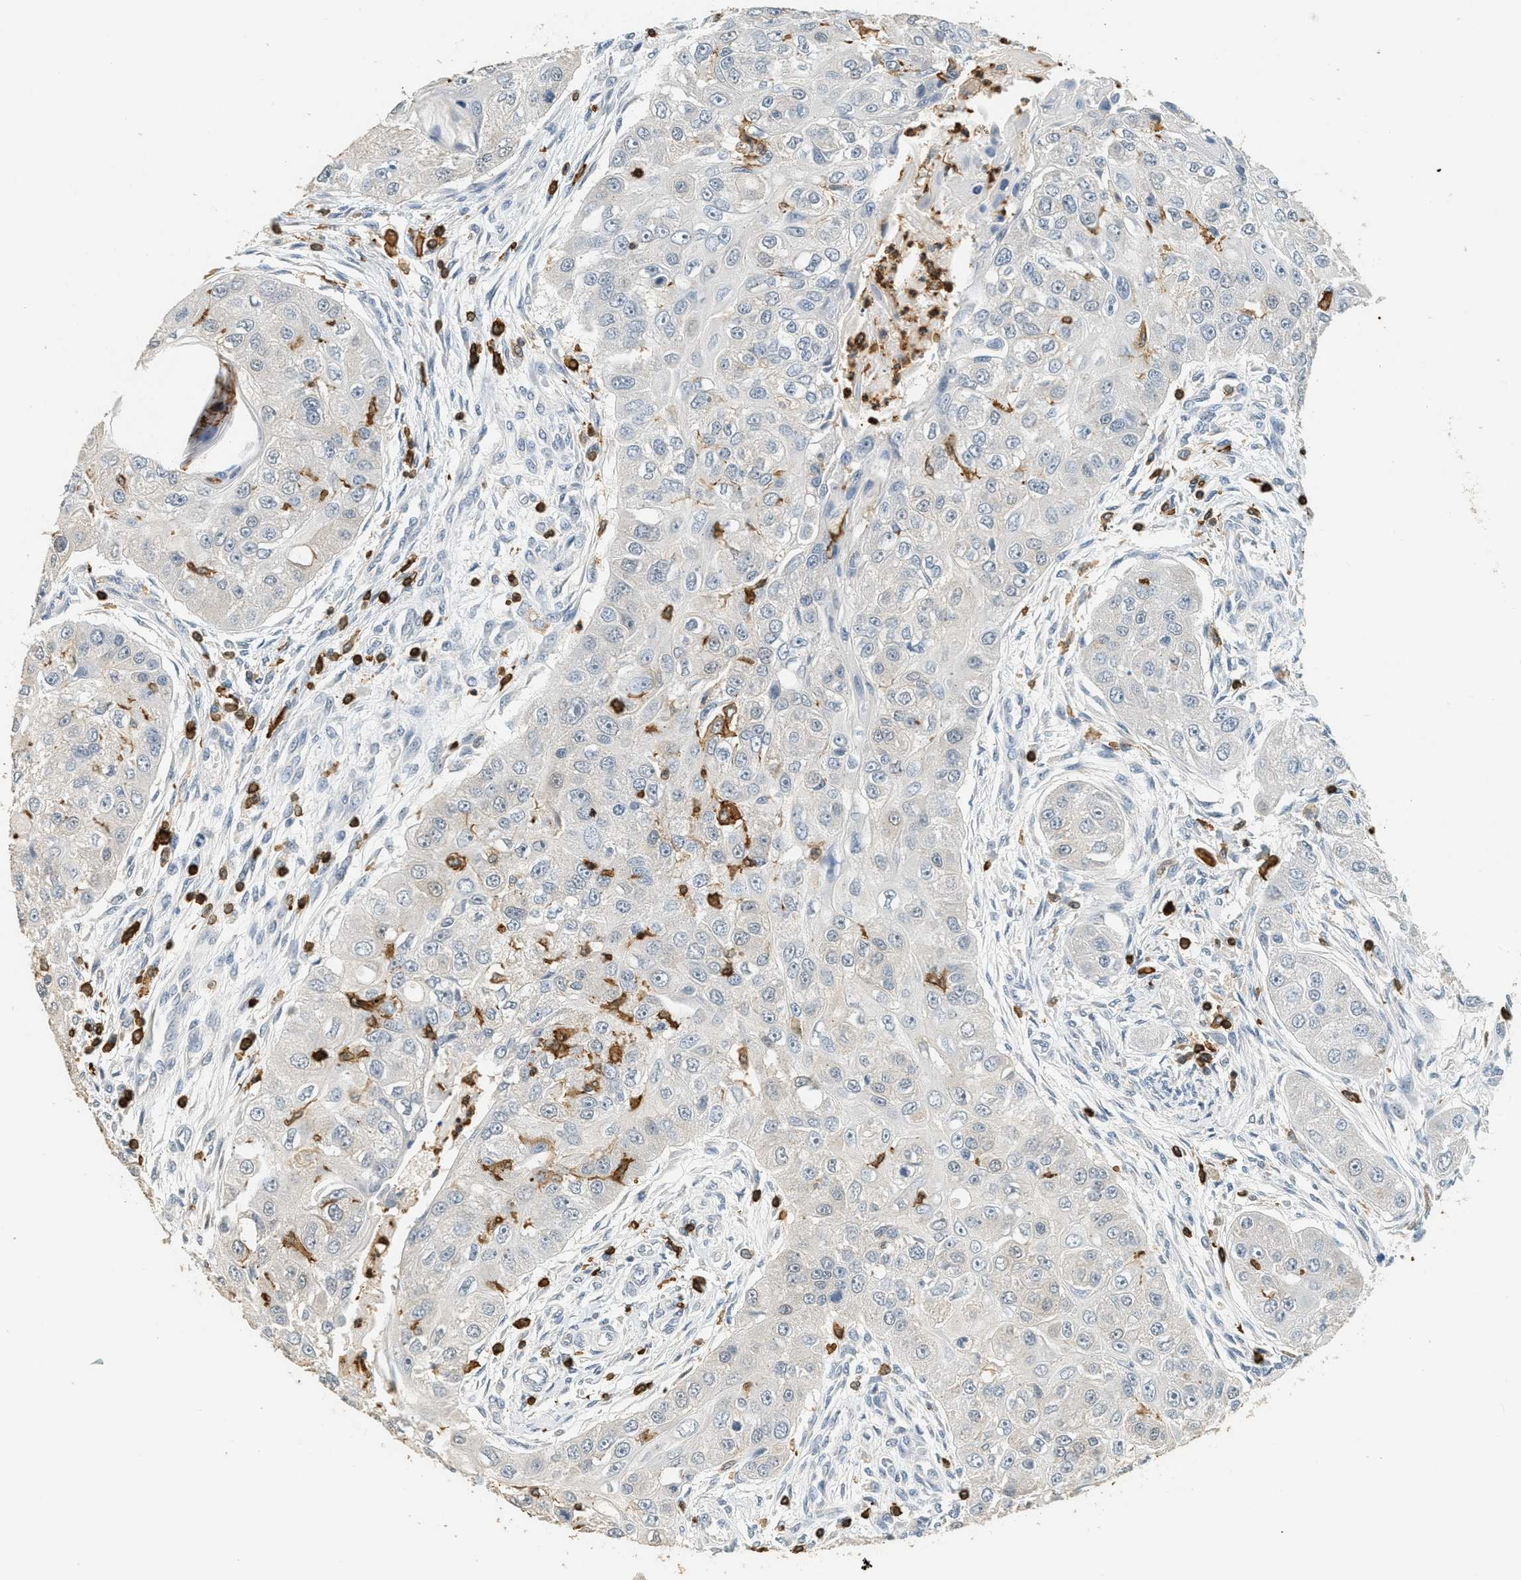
{"staining": {"intensity": "negative", "quantity": "none", "location": "none"}, "tissue": "head and neck cancer", "cell_type": "Tumor cells", "image_type": "cancer", "snomed": [{"axis": "morphology", "description": "Normal tissue, NOS"}, {"axis": "morphology", "description": "Squamous cell carcinoma, NOS"}, {"axis": "topography", "description": "Skeletal muscle"}, {"axis": "topography", "description": "Head-Neck"}], "caption": "Image shows no protein positivity in tumor cells of head and neck squamous cell carcinoma tissue.", "gene": "LSP1", "patient": {"sex": "male", "age": 51}}